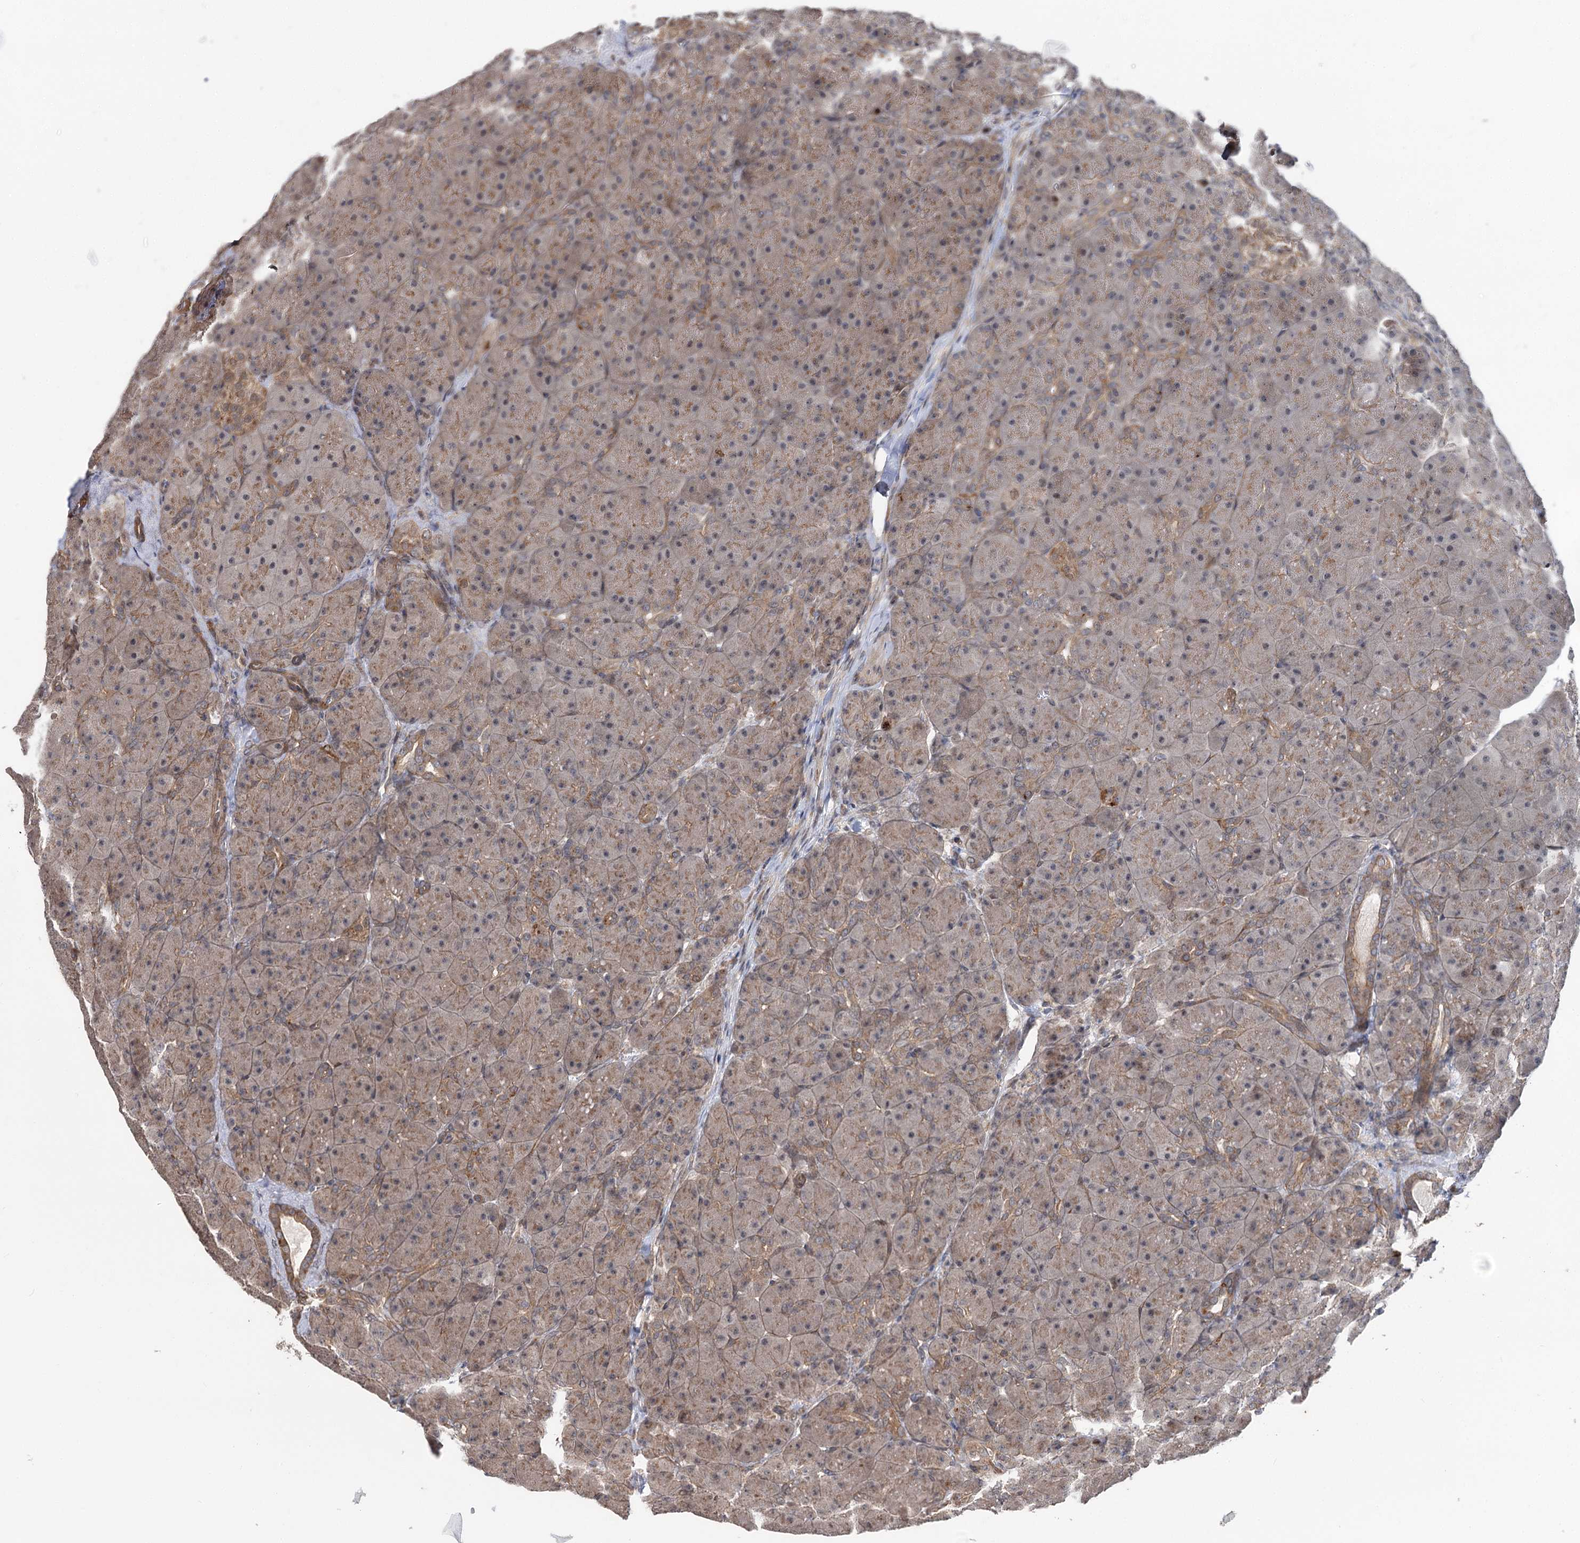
{"staining": {"intensity": "moderate", "quantity": "25%-75%", "location": "cytoplasmic/membranous"}, "tissue": "pancreas", "cell_type": "Exocrine glandular cells", "image_type": "normal", "snomed": [{"axis": "morphology", "description": "Normal tissue, NOS"}, {"axis": "topography", "description": "Pancreas"}], "caption": "Protein staining reveals moderate cytoplasmic/membranous positivity in approximately 25%-75% of exocrine glandular cells in normal pancreas. Immunohistochemistry (ihc) stains the protein in brown and the nuclei are stained blue.", "gene": "STX6", "patient": {"sex": "male", "age": 66}}